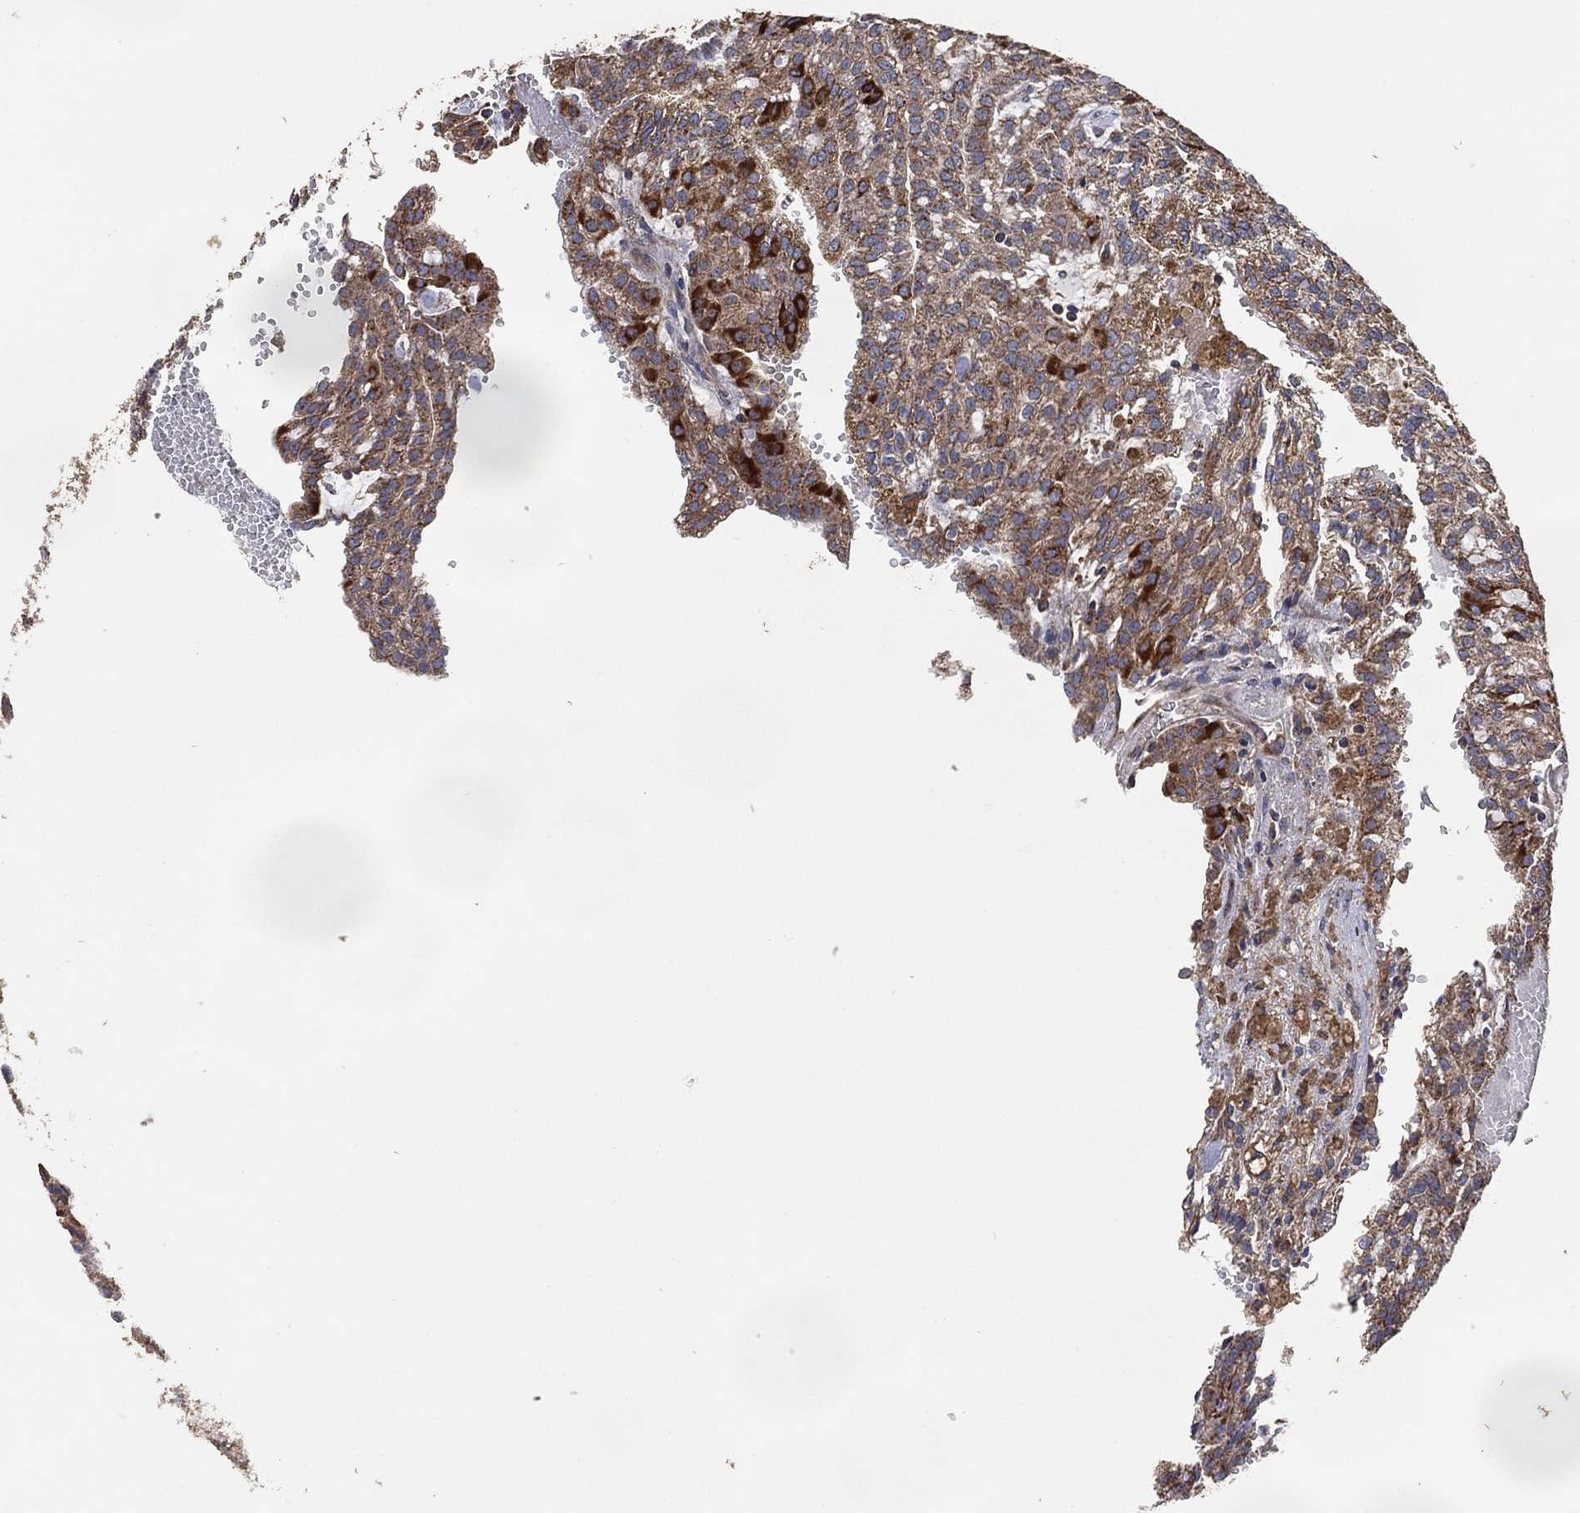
{"staining": {"intensity": "moderate", "quantity": ">75%", "location": "cytoplasmic/membranous"}, "tissue": "renal cancer", "cell_type": "Tumor cells", "image_type": "cancer", "snomed": [{"axis": "morphology", "description": "Adenocarcinoma, NOS"}, {"axis": "topography", "description": "Kidney"}], "caption": "Adenocarcinoma (renal) stained for a protein shows moderate cytoplasmic/membranous positivity in tumor cells.", "gene": "LIMD1", "patient": {"sex": "male", "age": 63}}